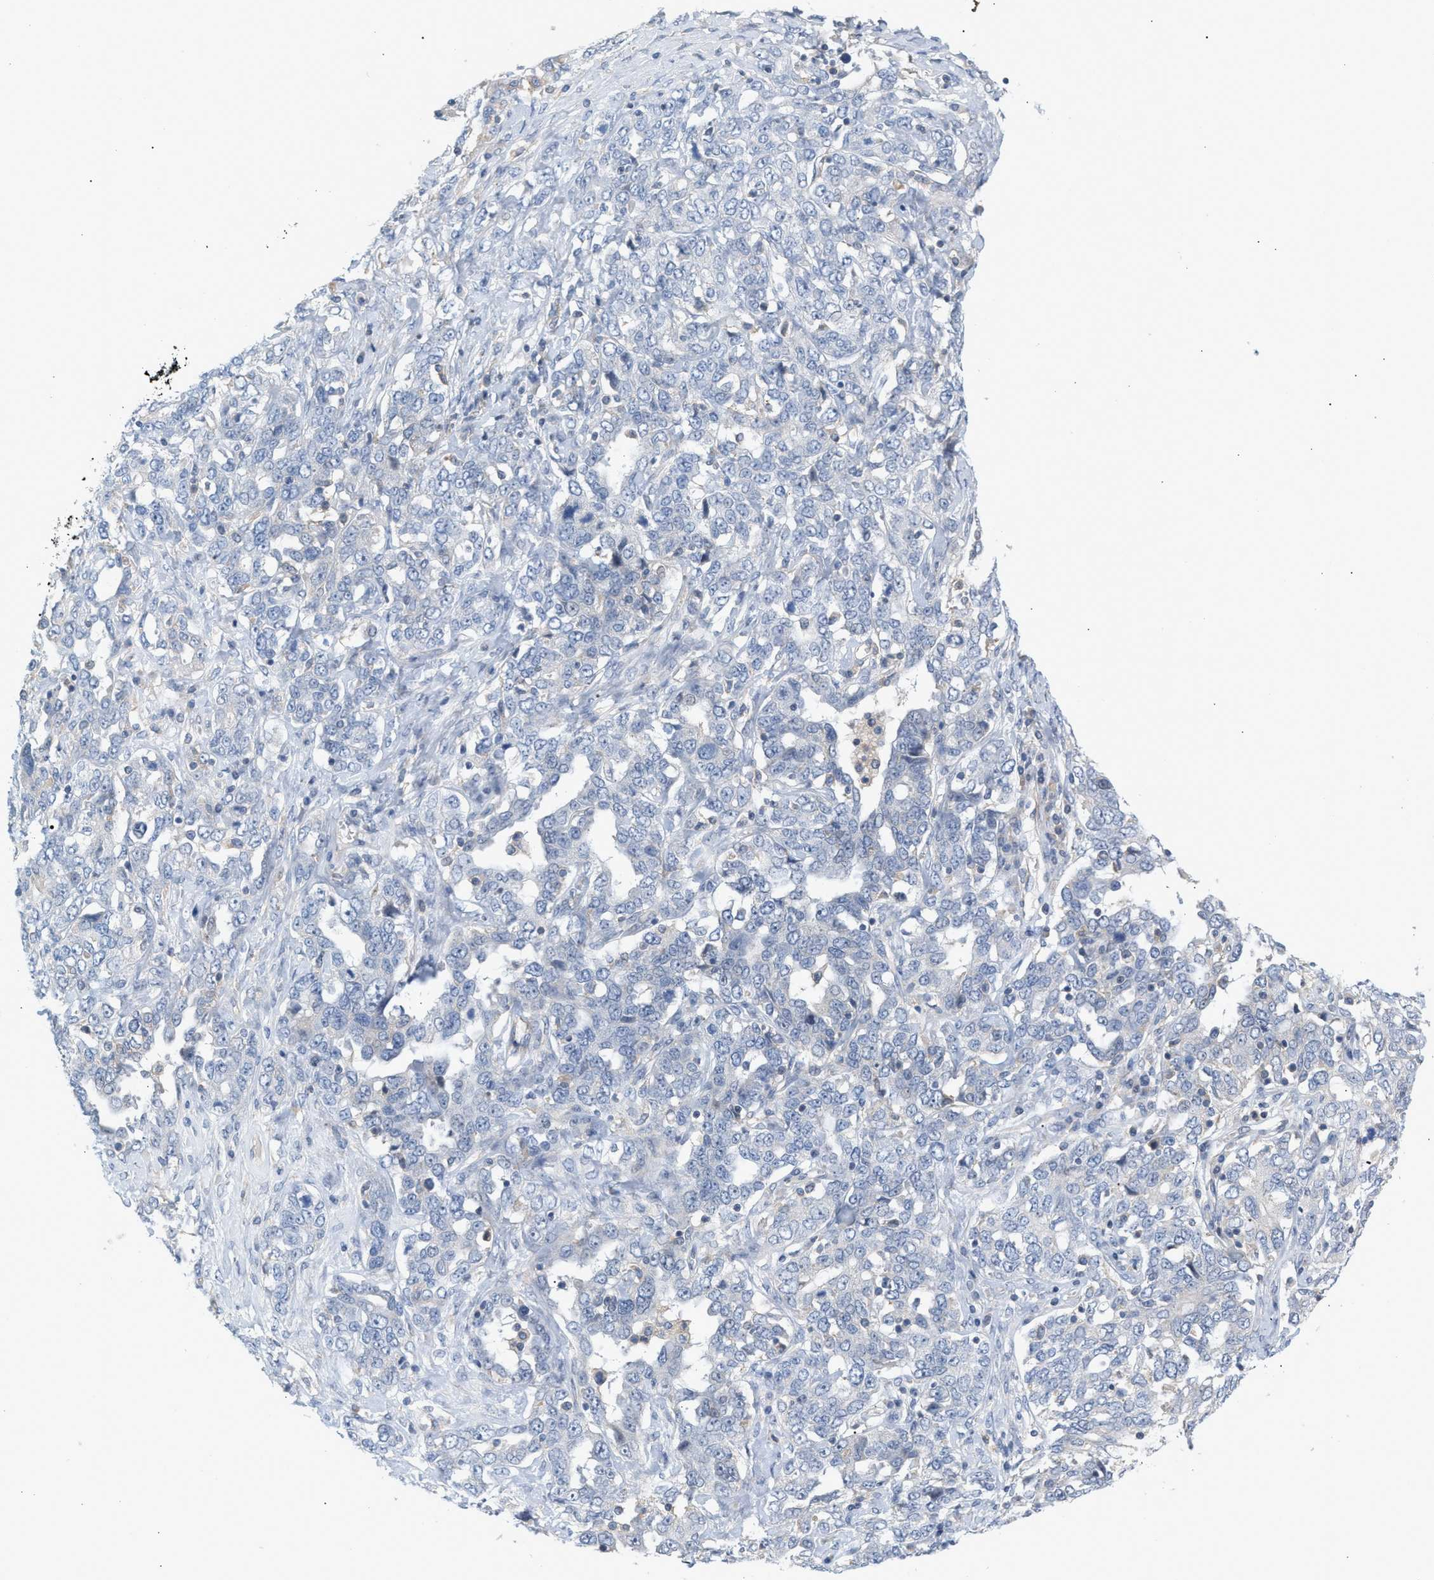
{"staining": {"intensity": "negative", "quantity": "none", "location": "none"}, "tissue": "ovarian cancer", "cell_type": "Tumor cells", "image_type": "cancer", "snomed": [{"axis": "morphology", "description": "Carcinoma, endometroid"}, {"axis": "topography", "description": "Ovary"}], "caption": "A photomicrograph of human ovarian cancer (endometroid carcinoma) is negative for staining in tumor cells.", "gene": "LRCH1", "patient": {"sex": "female", "age": 62}}